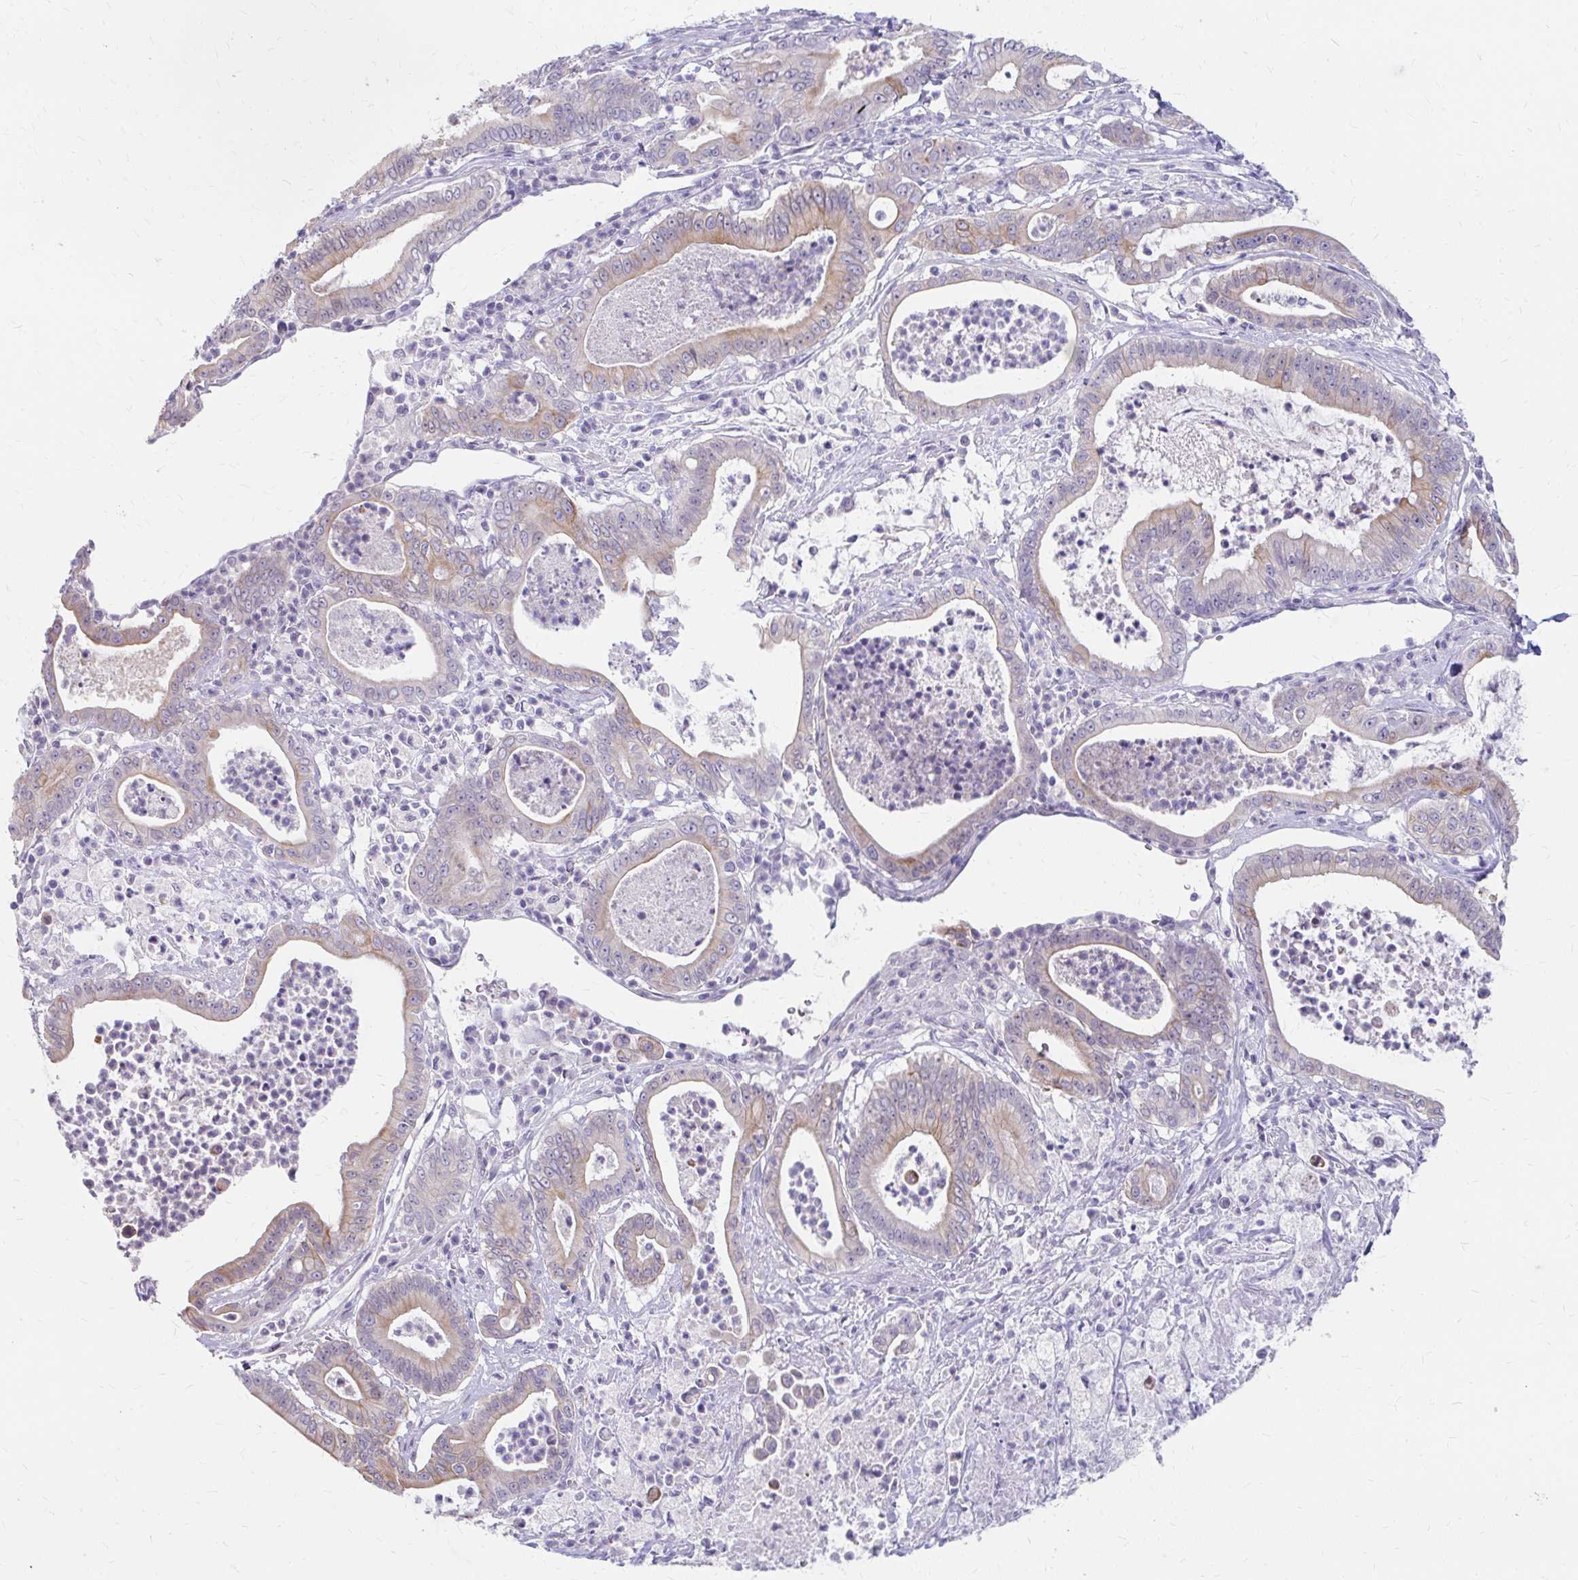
{"staining": {"intensity": "weak", "quantity": "25%-75%", "location": "cytoplasmic/membranous"}, "tissue": "pancreatic cancer", "cell_type": "Tumor cells", "image_type": "cancer", "snomed": [{"axis": "morphology", "description": "Adenocarcinoma, NOS"}, {"axis": "topography", "description": "Pancreas"}], "caption": "A micrograph of human pancreatic adenocarcinoma stained for a protein displays weak cytoplasmic/membranous brown staining in tumor cells.", "gene": "RGS16", "patient": {"sex": "male", "age": 71}}